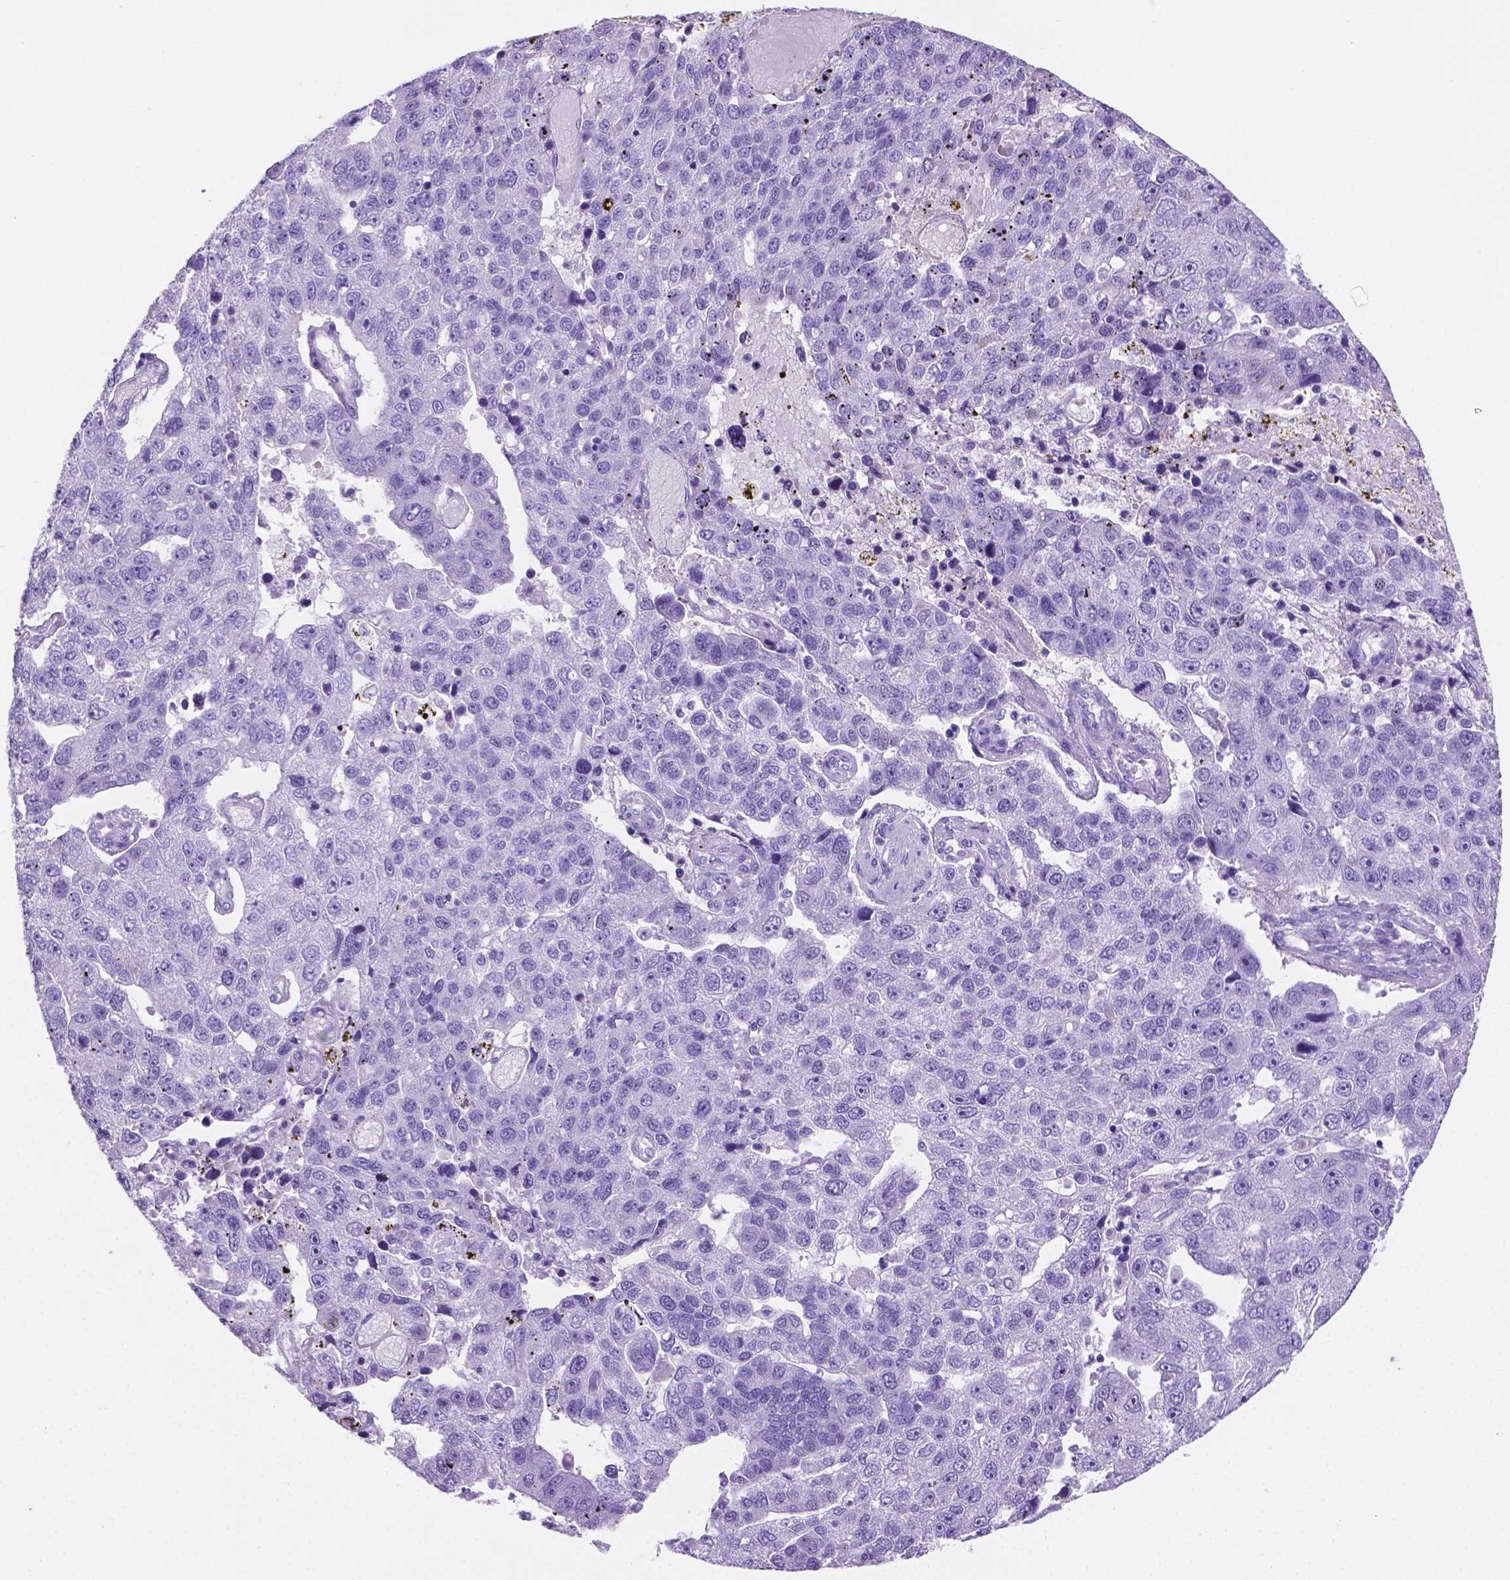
{"staining": {"intensity": "negative", "quantity": "none", "location": "none"}, "tissue": "pancreatic cancer", "cell_type": "Tumor cells", "image_type": "cancer", "snomed": [{"axis": "morphology", "description": "Adenocarcinoma, NOS"}, {"axis": "topography", "description": "Pancreas"}], "caption": "Pancreatic cancer was stained to show a protein in brown. There is no significant staining in tumor cells.", "gene": "TMEM210", "patient": {"sex": "female", "age": 61}}